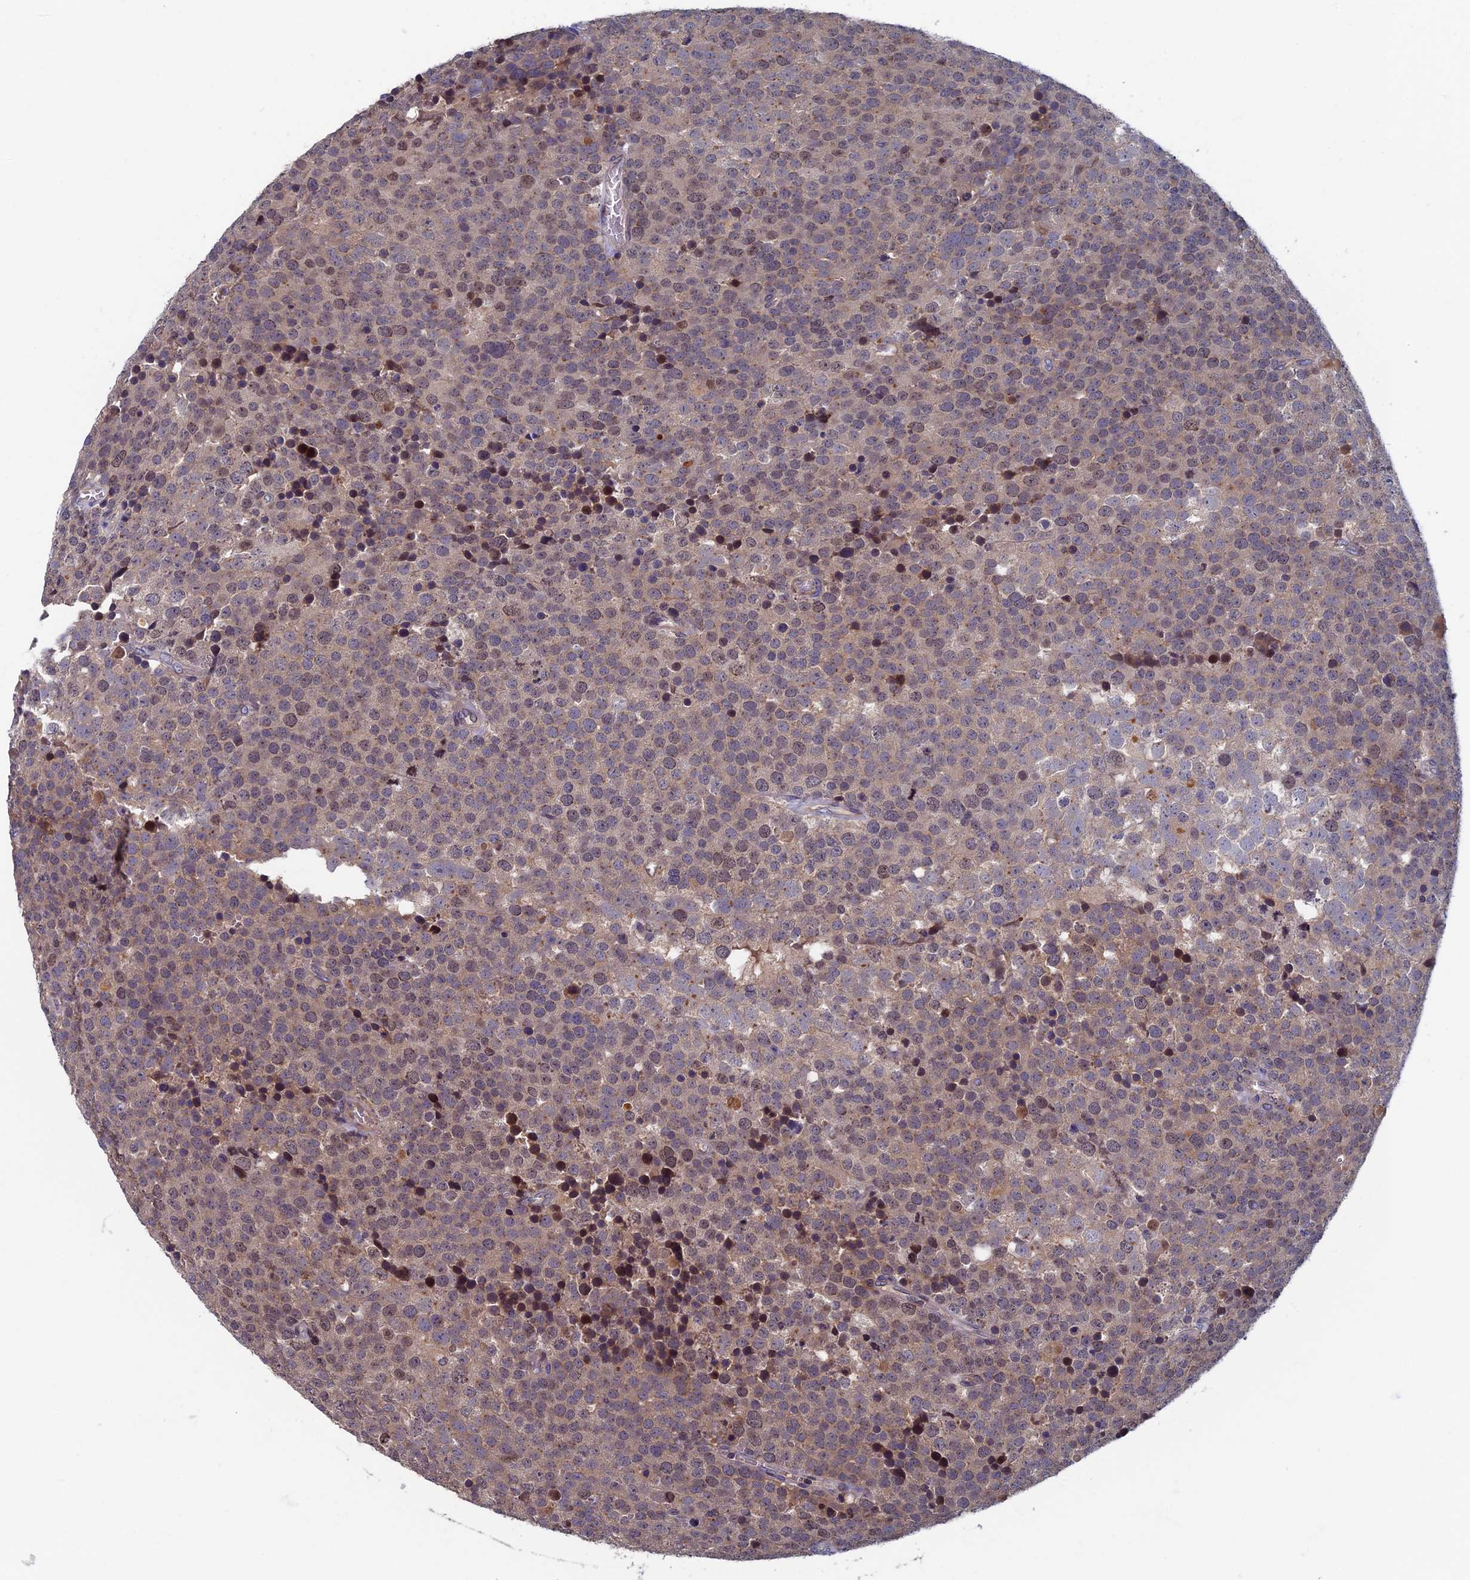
{"staining": {"intensity": "weak", "quantity": "25%-75%", "location": "cytoplasmic/membranous,nuclear"}, "tissue": "testis cancer", "cell_type": "Tumor cells", "image_type": "cancer", "snomed": [{"axis": "morphology", "description": "Seminoma, NOS"}, {"axis": "topography", "description": "Testis"}], "caption": "Immunohistochemistry micrograph of neoplastic tissue: human testis cancer stained using IHC reveals low levels of weak protein expression localized specifically in the cytoplasmic/membranous and nuclear of tumor cells, appearing as a cytoplasmic/membranous and nuclear brown color.", "gene": "TNK2", "patient": {"sex": "male", "age": 71}}